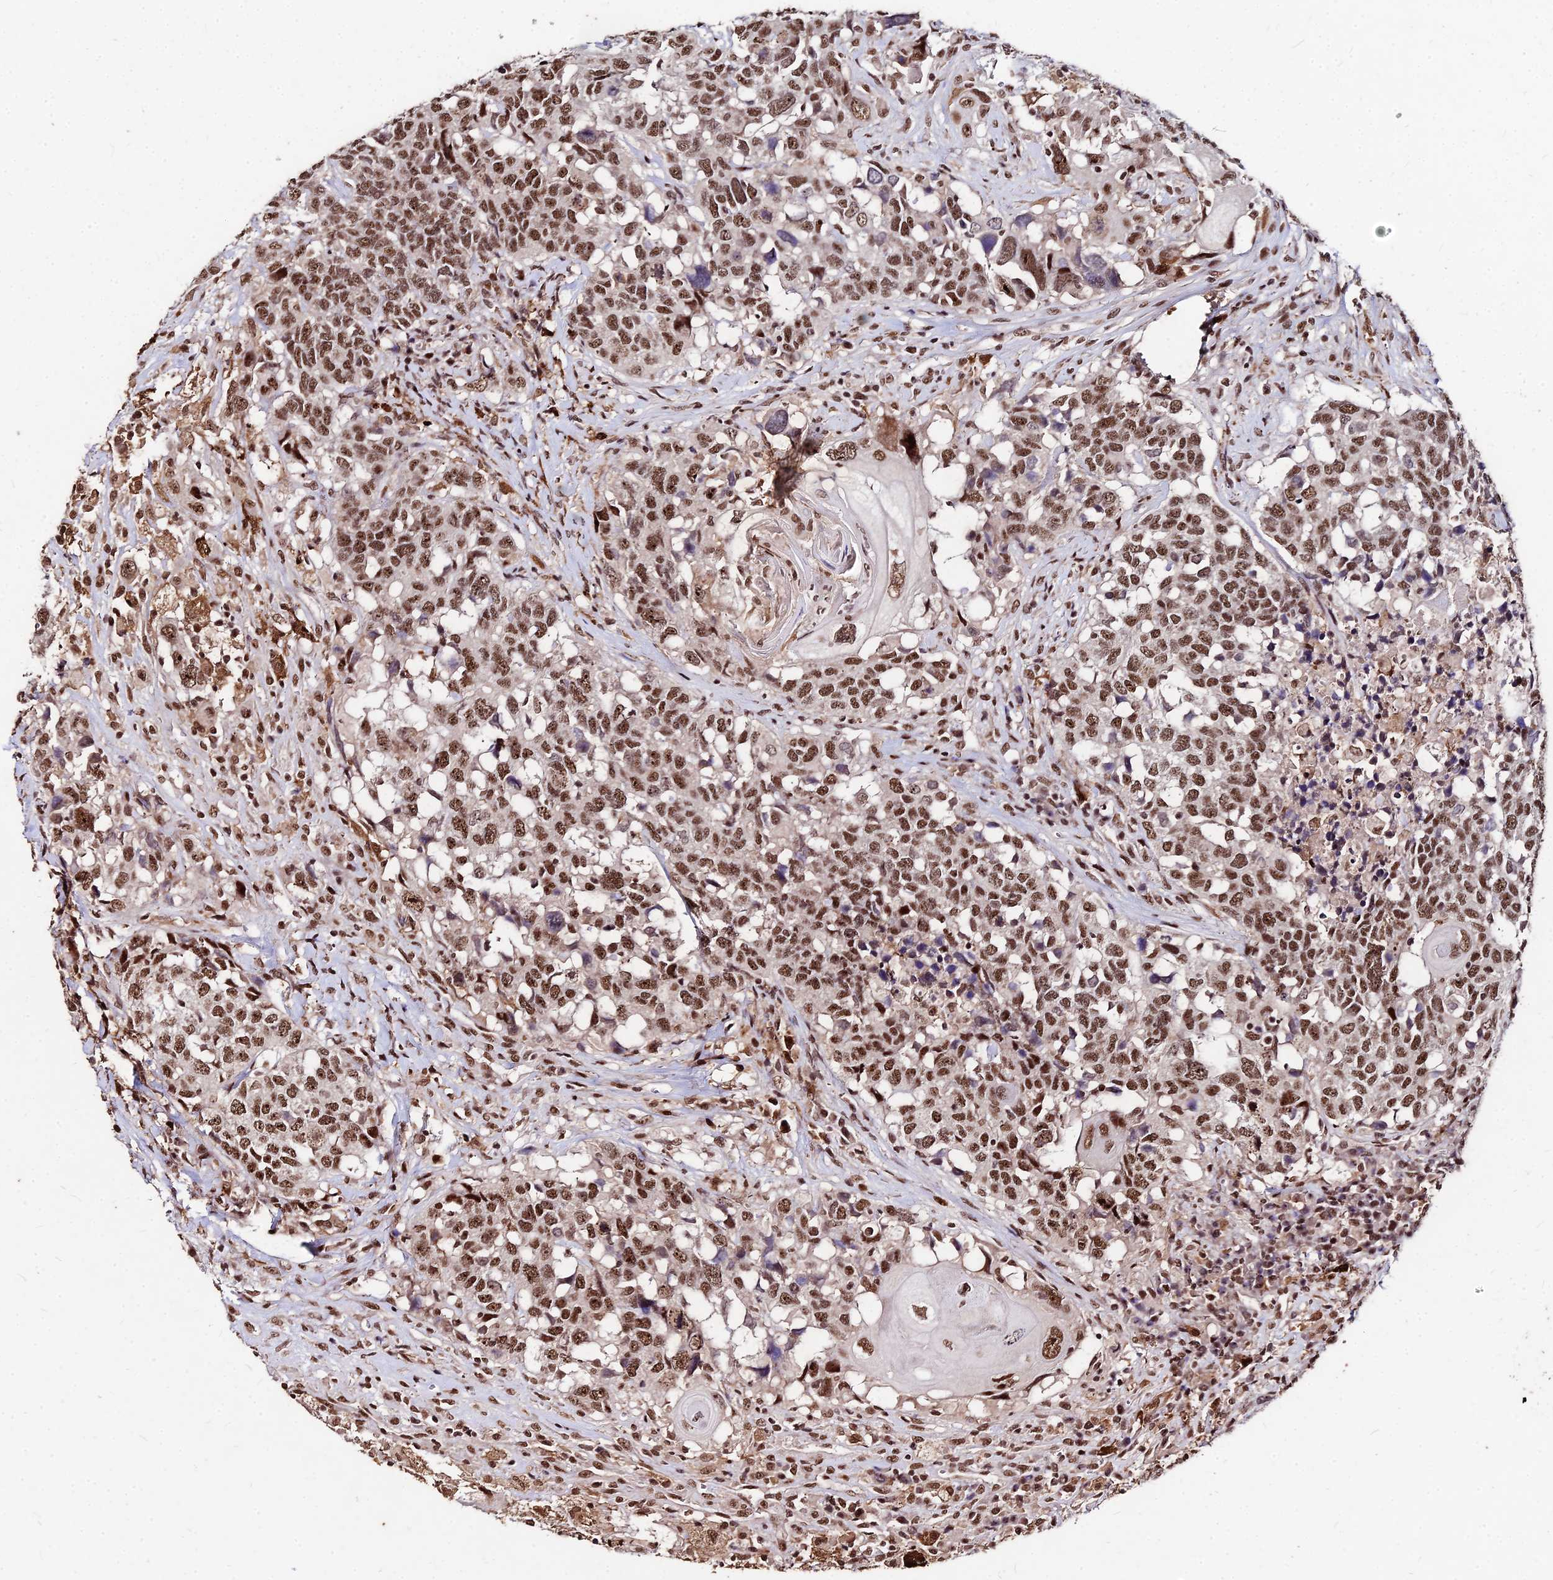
{"staining": {"intensity": "moderate", "quantity": ">75%", "location": "nuclear"}, "tissue": "head and neck cancer", "cell_type": "Tumor cells", "image_type": "cancer", "snomed": [{"axis": "morphology", "description": "Squamous cell carcinoma, NOS"}, {"axis": "topography", "description": "Head-Neck"}], "caption": "Tumor cells show medium levels of moderate nuclear positivity in approximately >75% of cells in squamous cell carcinoma (head and neck).", "gene": "ZBED4", "patient": {"sex": "male", "age": 66}}